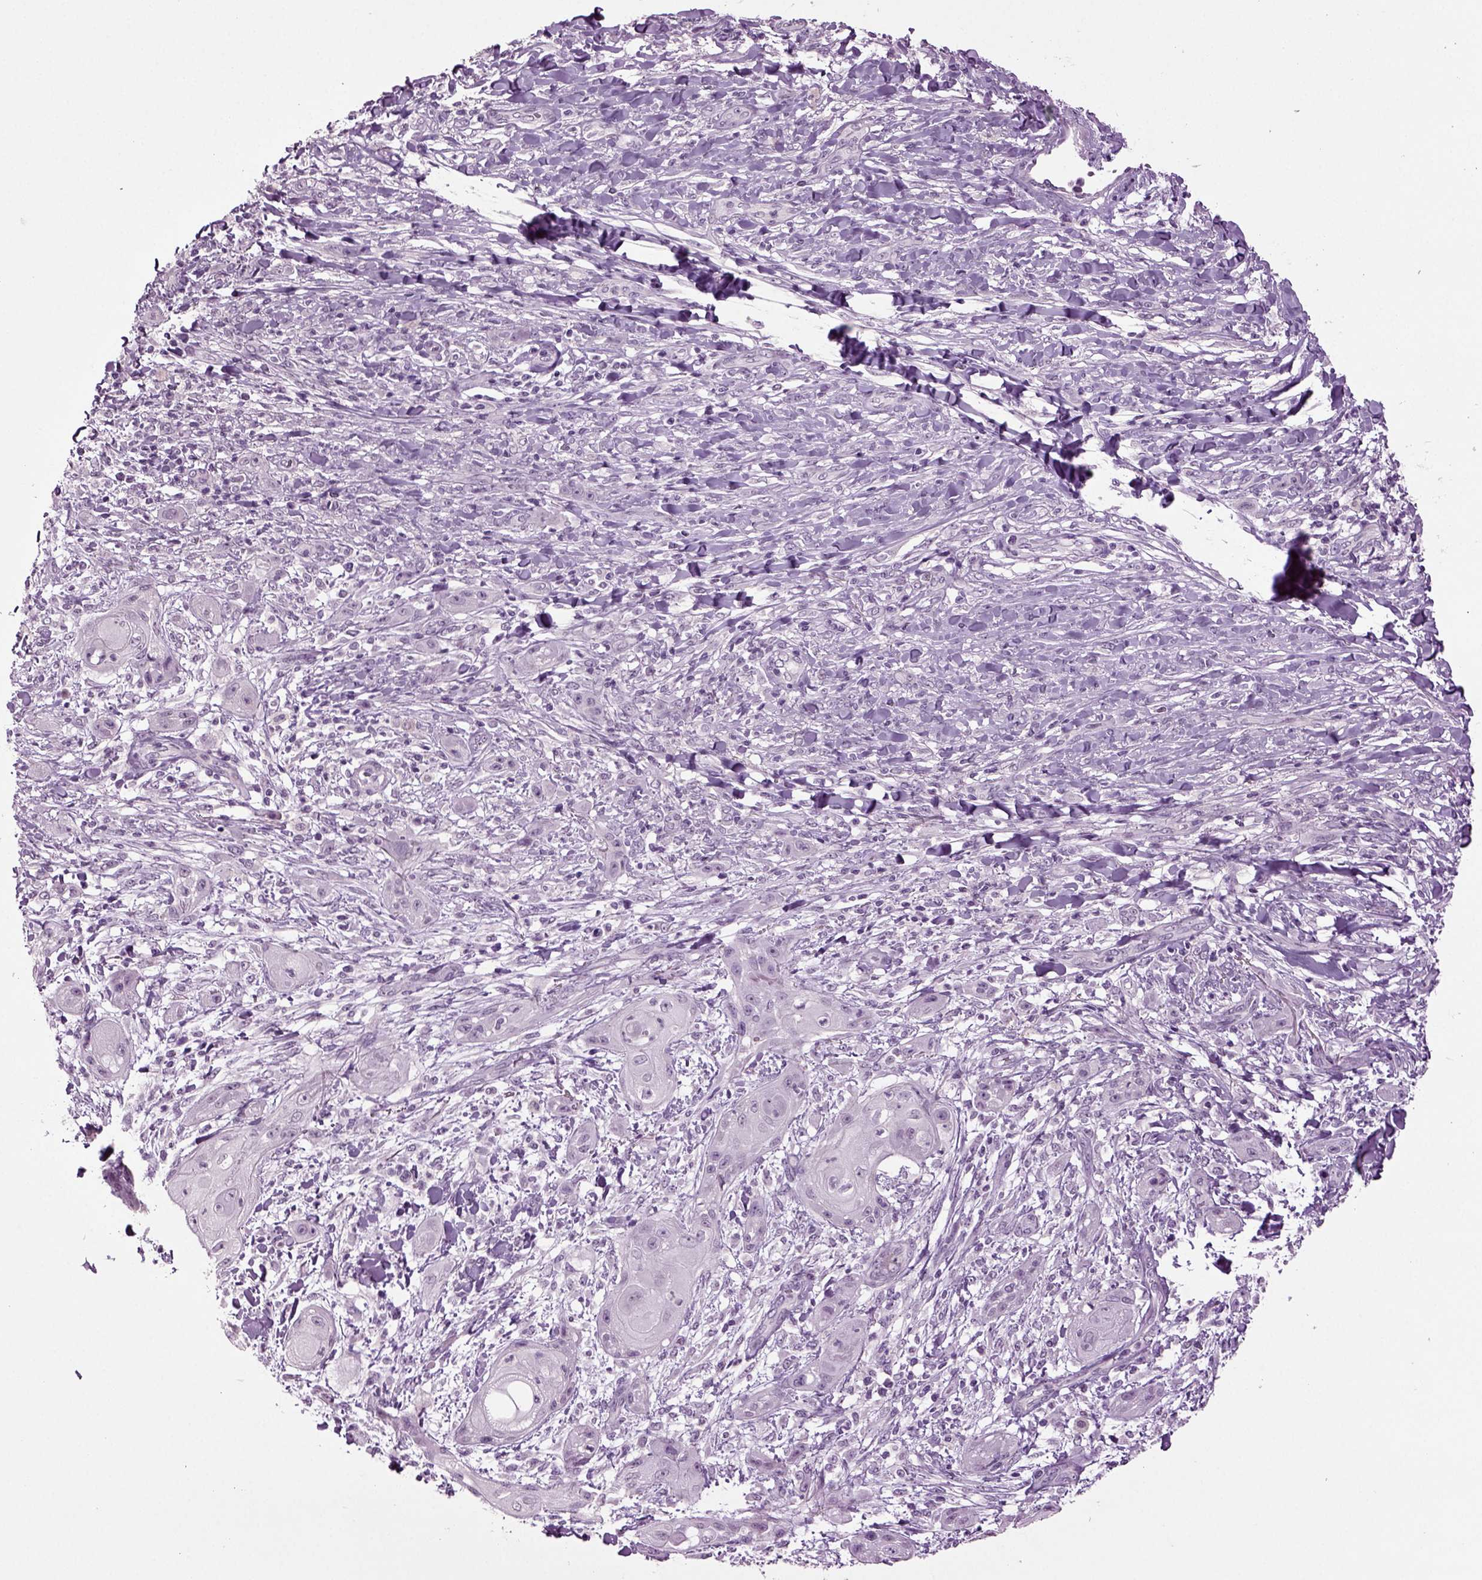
{"staining": {"intensity": "negative", "quantity": "none", "location": "none"}, "tissue": "skin cancer", "cell_type": "Tumor cells", "image_type": "cancer", "snomed": [{"axis": "morphology", "description": "Squamous cell carcinoma, NOS"}, {"axis": "topography", "description": "Skin"}], "caption": "Tumor cells are negative for protein expression in human skin squamous cell carcinoma.", "gene": "SLC17A6", "patient": {"sex": "male", "age": 62}}